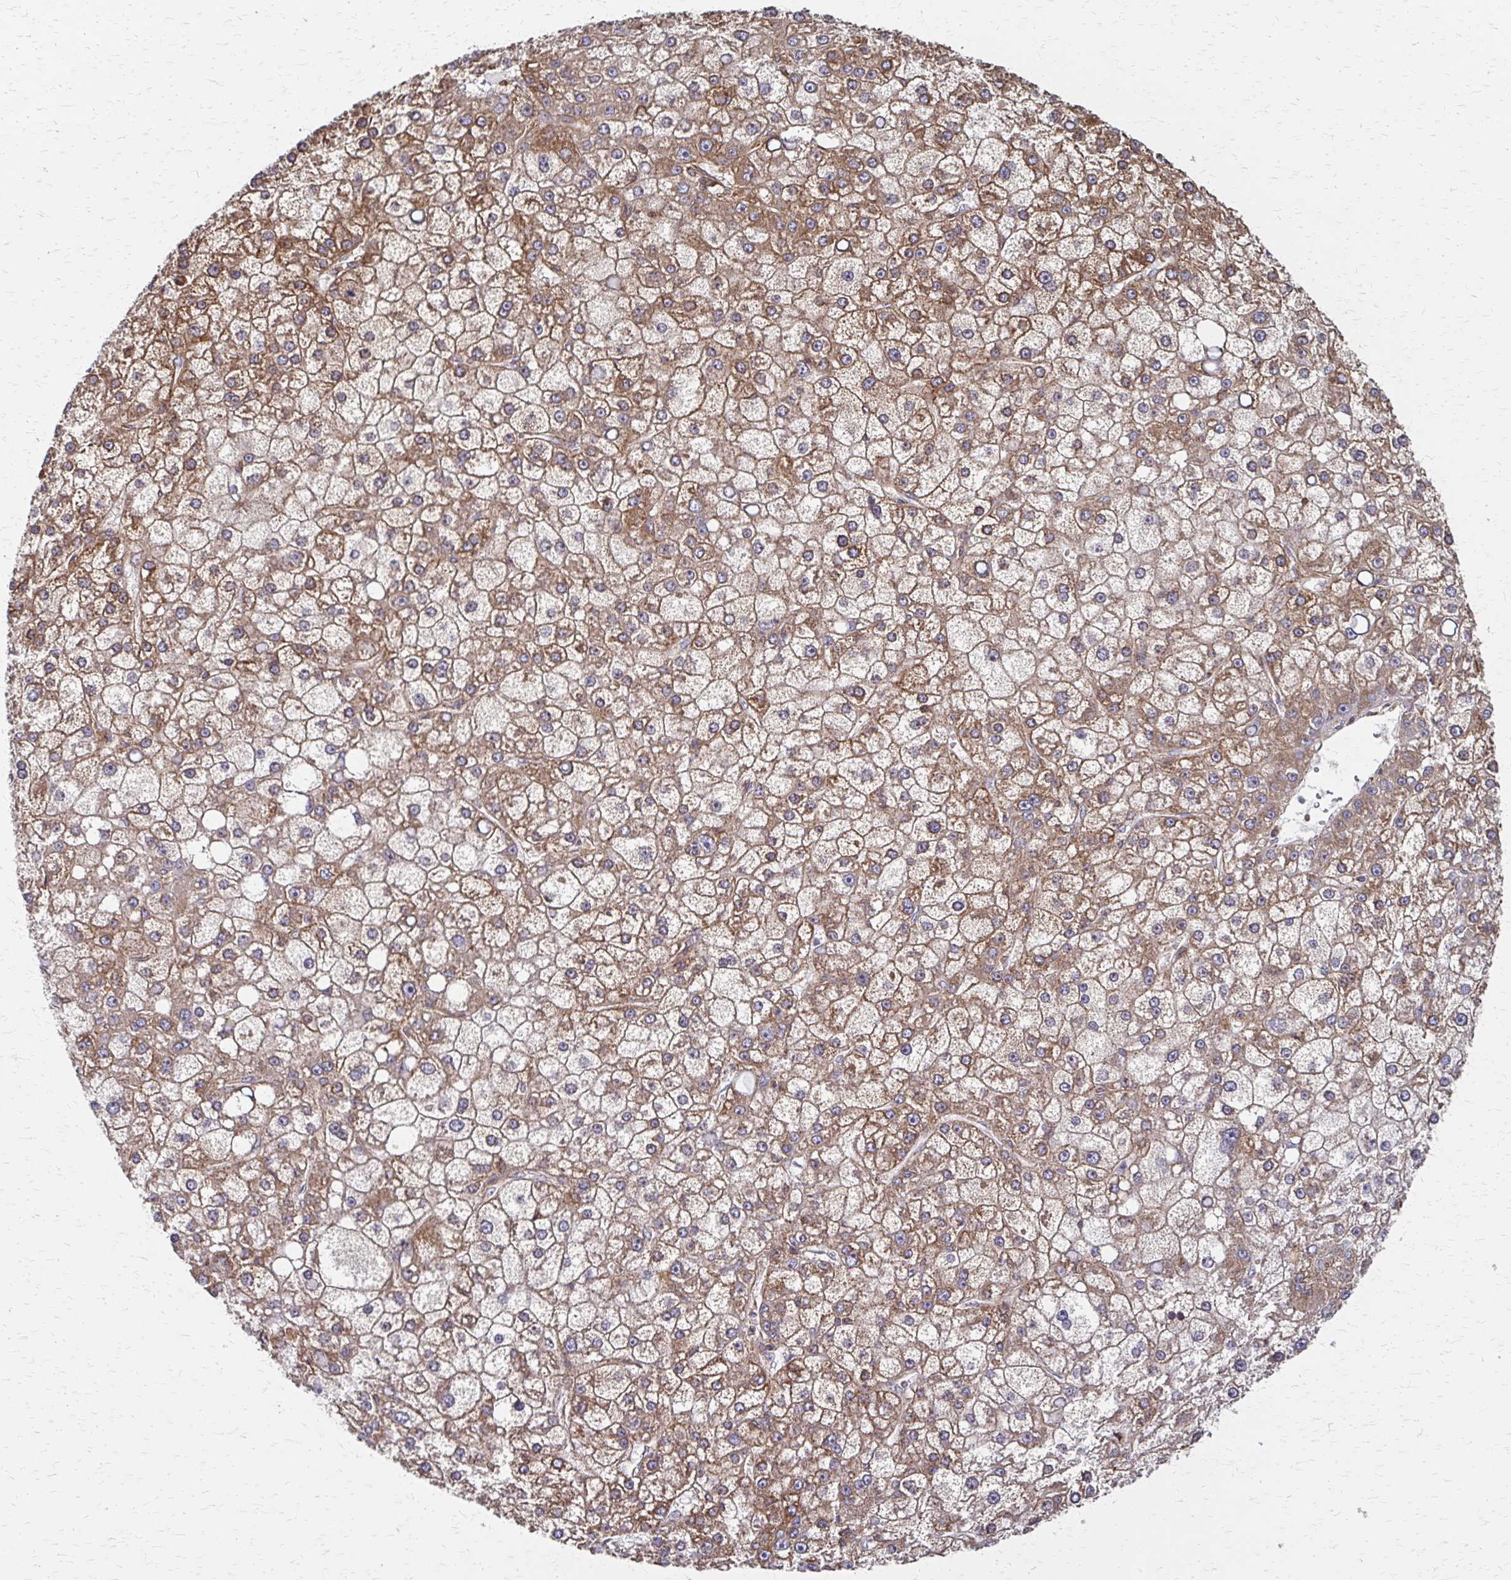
{"staining": {"intensity": "moderate", "quantity": ">75%", "location": "cytoplasmic/membranous"}, "tissue": "liver cancer", "cell_type": "Tumor cells", "image_type": "cancer", "snomed": [{"axis": "morphology", "description": "Carcinoma, Hepatocellular, NOS"}, {"axis": "topography", "description": "Liver"}], "caption": "Approximately >75% of tumor cells in human liver cancer (hepatocellular carcinoma) display moderate cytoplasmic/membranous protein expression as visualized by brown immunohistochemical staining.", "gene": "EEF2", "patient": {"sex": "male", "age": 67}}